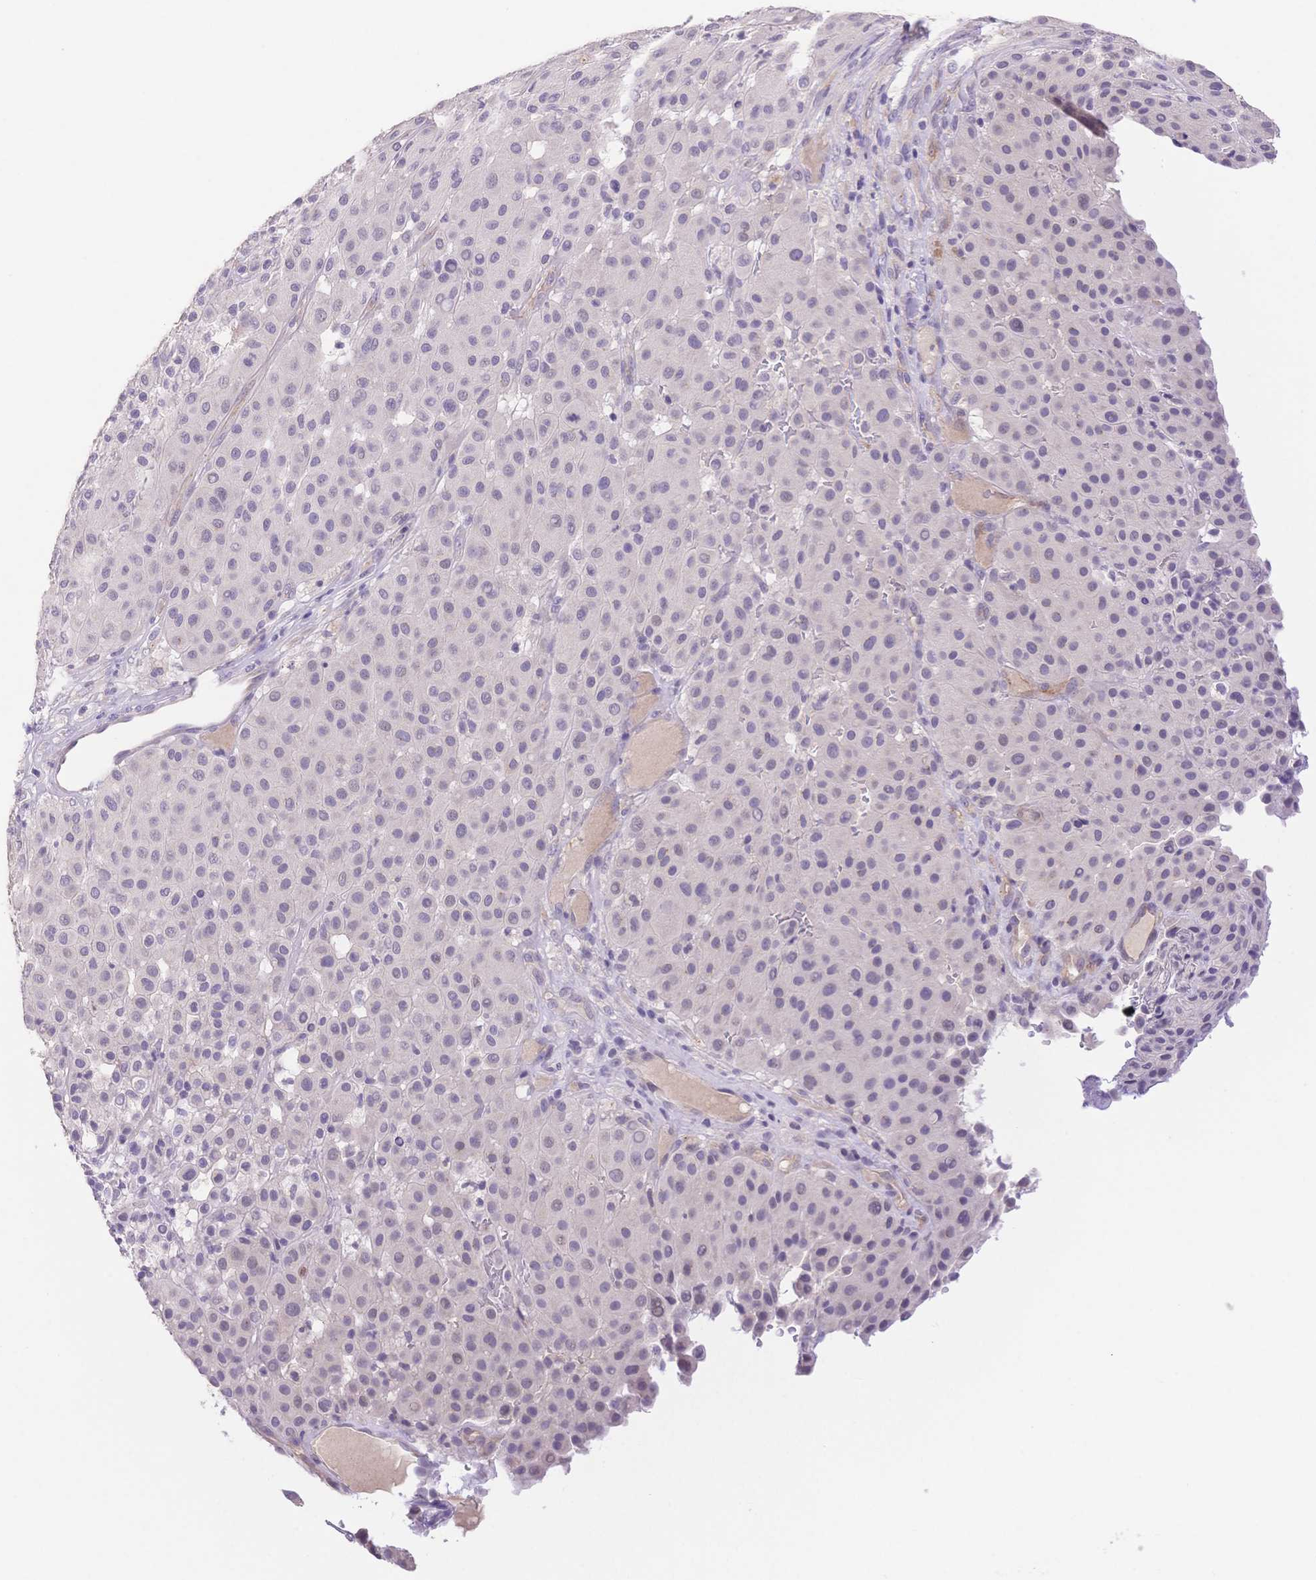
{"staining": {"intensity": "negative", "quantity": "none", "location": "none"}, "tissue": "melanoma", "cell_type": "Tumor cells", "image_type": "cancer", "snomed": [{"axis": "morphology", "description": "Malignant melanoma, Metastatic site"}, {"axis": "topography", "description": "Smooth muscle"}], "caption": "This is an IHC histopathology image of human malignant melanoma (metastatic site). There is no expression in tumor cells.", "gene": "MYOM1", "patient": {"sex": "male", "age": 41}}